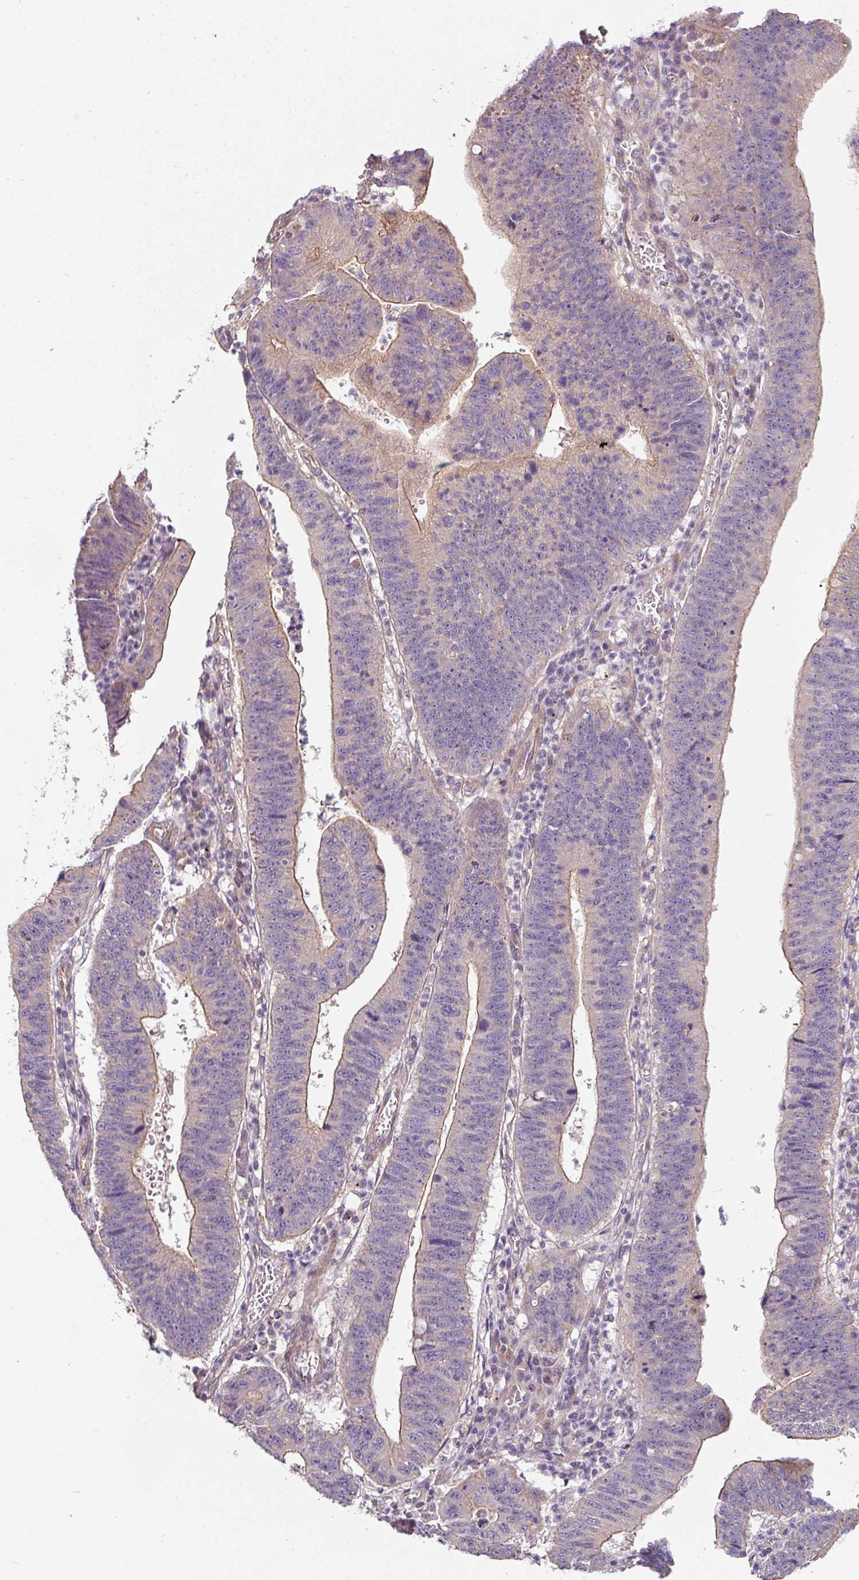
{"staining": {"intensity": "weak", "quantity": "25%-75%", "location": "cytoplasmic/membranous"}, "tissue": "stomach cancer", "cell_type": "Tumor cells", "image_type": "cancer", "snomed": [{"axis": "morphology", "description": "Adenocarcinoma, NOS"}, {"axis": "topography", "description": "Stomach"}], "caption": "Weak cytoplasmic/membranous staining is appreciated in about 25%-75% of tumor cells in stomach adenocarcinoma. (DAB = brown stain, brightfield microscopy at high magnification).", "gene": "C4orf48", "patient": {"sex": "male", "age": 59}}